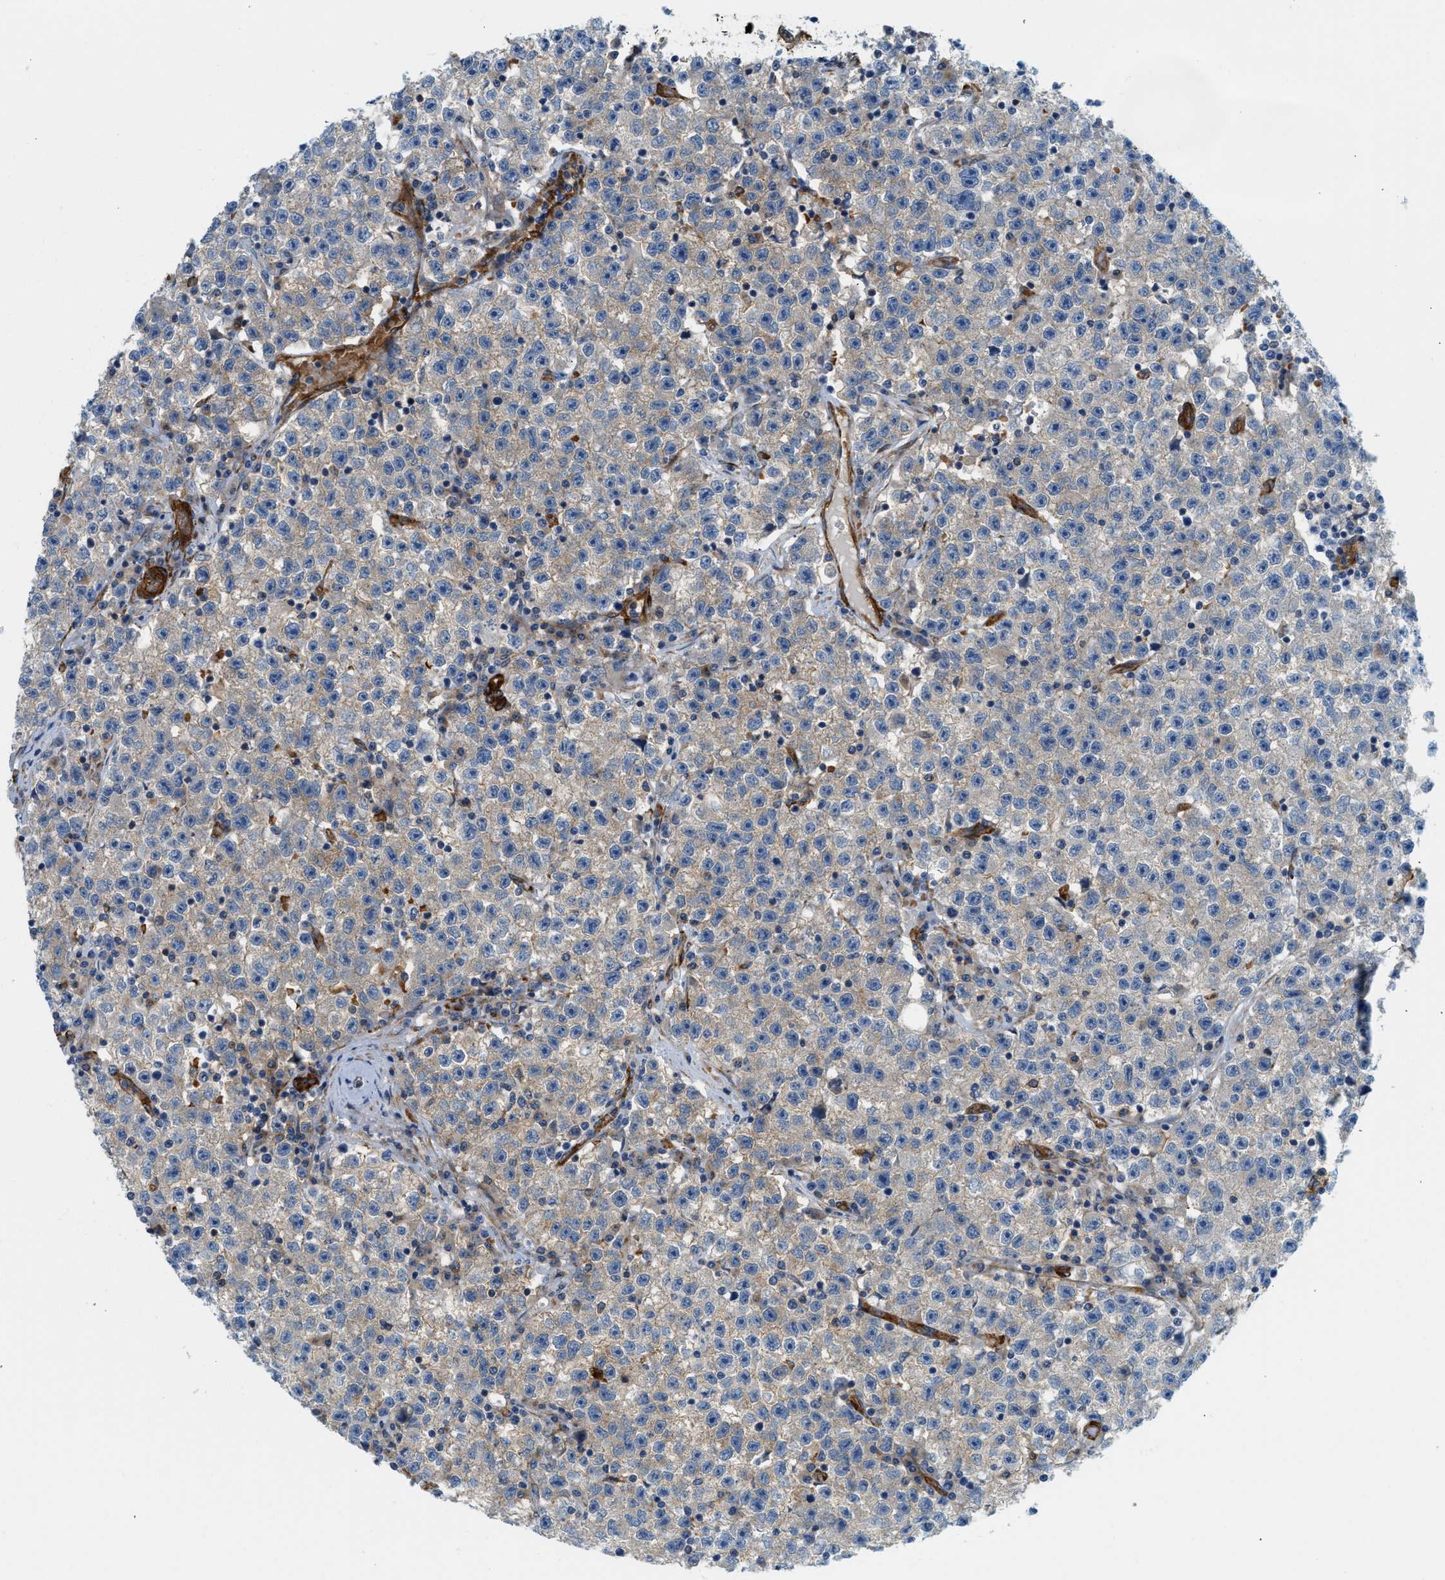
{"staining": {"intensity": "weak", "quantity": ">75%", "location": "cytoplasmic/membranous"}, "tissue": "testis cancer", "cell_type": "Tumor cells", "image_type": "cancer", "snomed": [{"axis": "morphology", "description": "Seminoma, NOS"}, {"axis": "topography", "description": "Testis"}], "caption": "IHC of testis cancer displays low levels of weak cytoplasmic/membranous staining in approximately >75% of tumor cells.", "gene": "HIP1", "patient": {"sex": "male", "age": 22}}